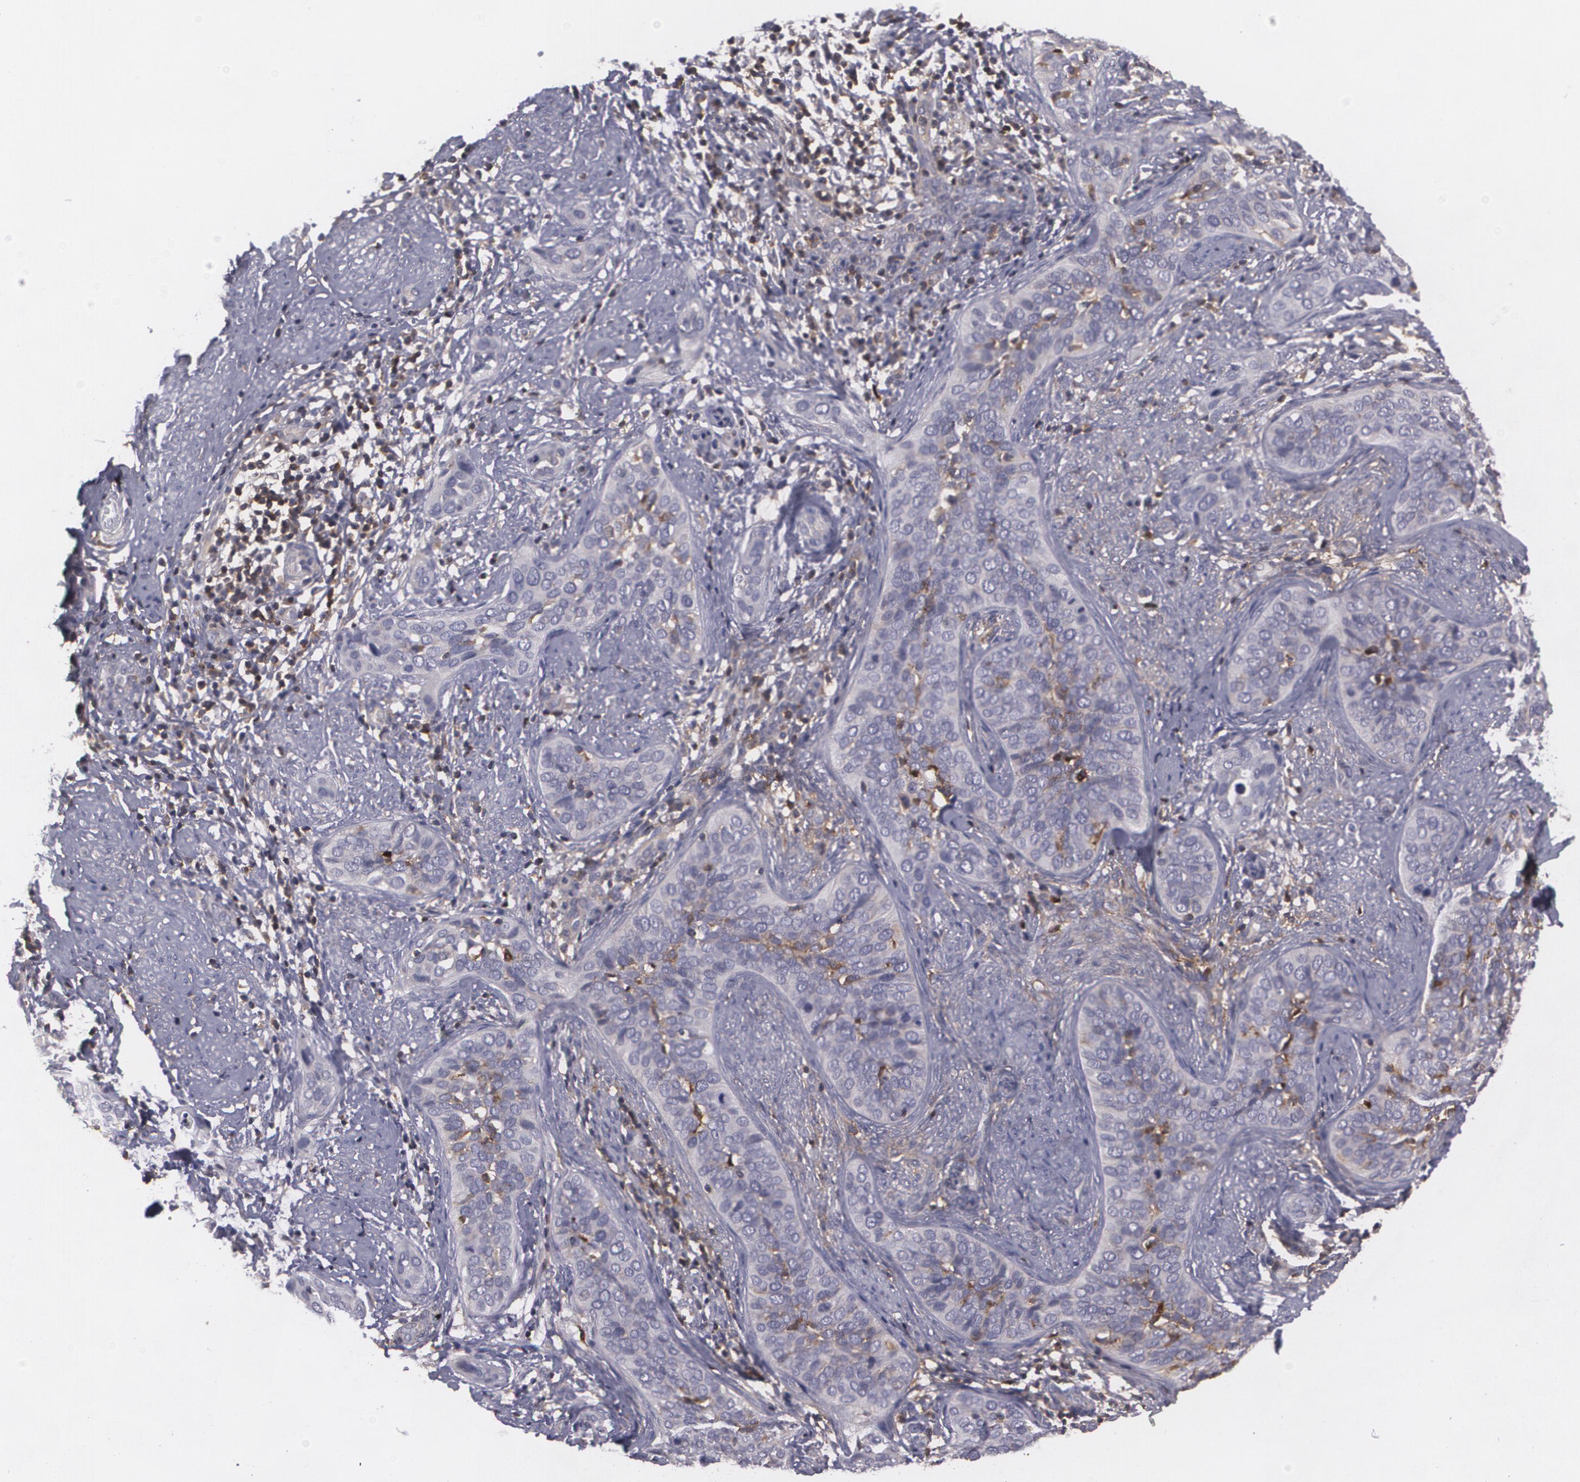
{"staining": {"intensity": "moderate", "quantity": "<25%", "location": "cytoplasmic/membranous"}, "tissue": "cervical cancer", "cell_type": "Tumor cells", "image_type": "cancer", "snomed": [{"axis": "morphology", "description": "Squamous cell carcinoma, NOS"}, {"axis": "topography", "description": "Cervix"}], "caption": "Immunohistochemical staining of human cervical squamous cell carcinoma displays low levels of moderate cytoplasmic/membranous protein expression in approximately <25% of tumor cells.", "gene": "BIN1", "patient": {"sex": "female", "age": 31}}